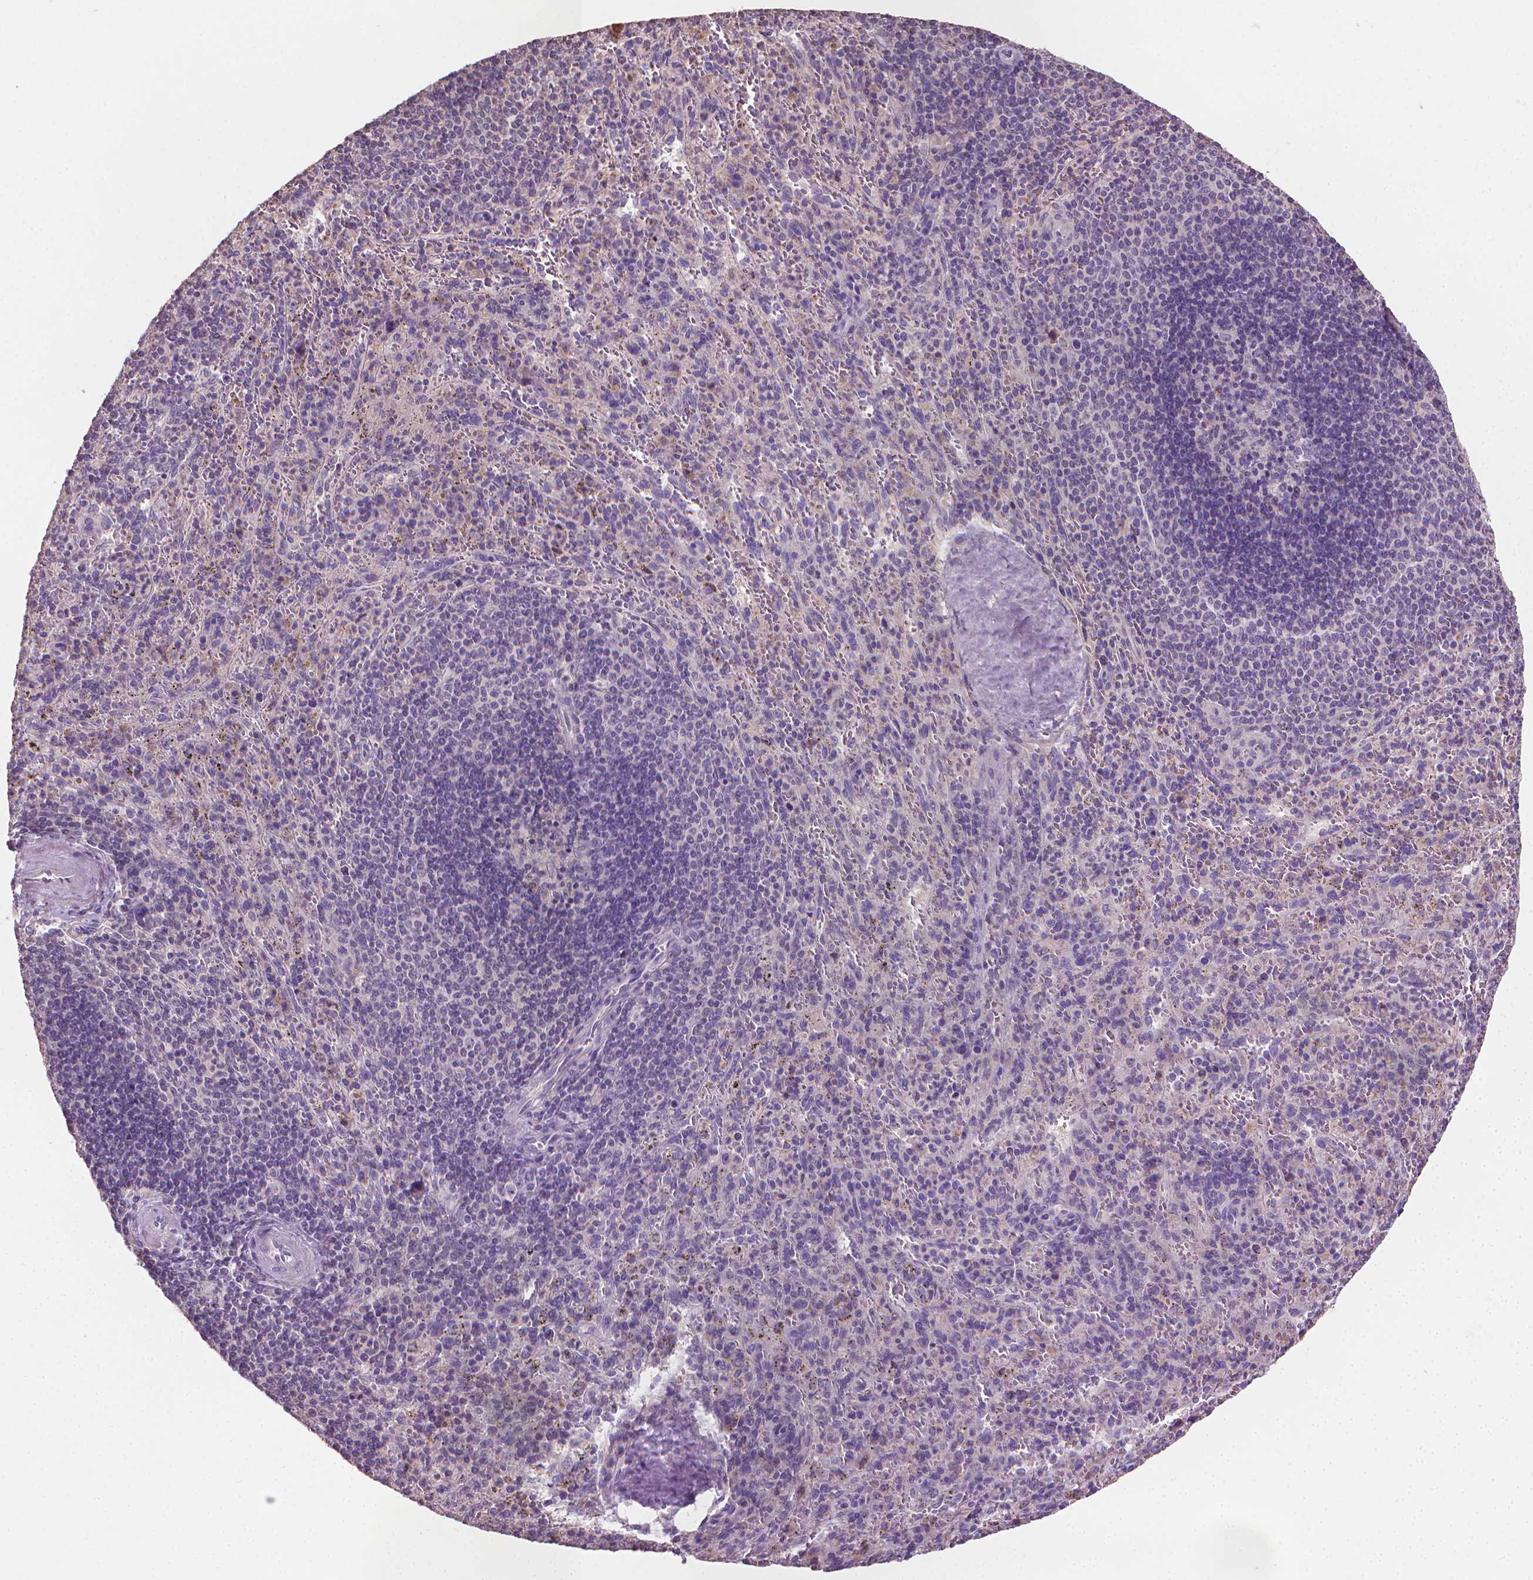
{"staining": {"intensity": "negative", "quantity": "none", "location": "none"}, "tissue": "spleen", "cell_type": "Cells in red pulp", "image_type": "normal", "snomed": [{"axis": "morphology", "description": "Normal tissue, NOS"}, {"axis": "topography", "description": "Spleen"}], "caption": "Immunohistochemistry (IHC) of benign spleen displays no positivity in cells in red pulp.", "gene": "CATIP", "patient": {"sex": "male", "age": 57}}